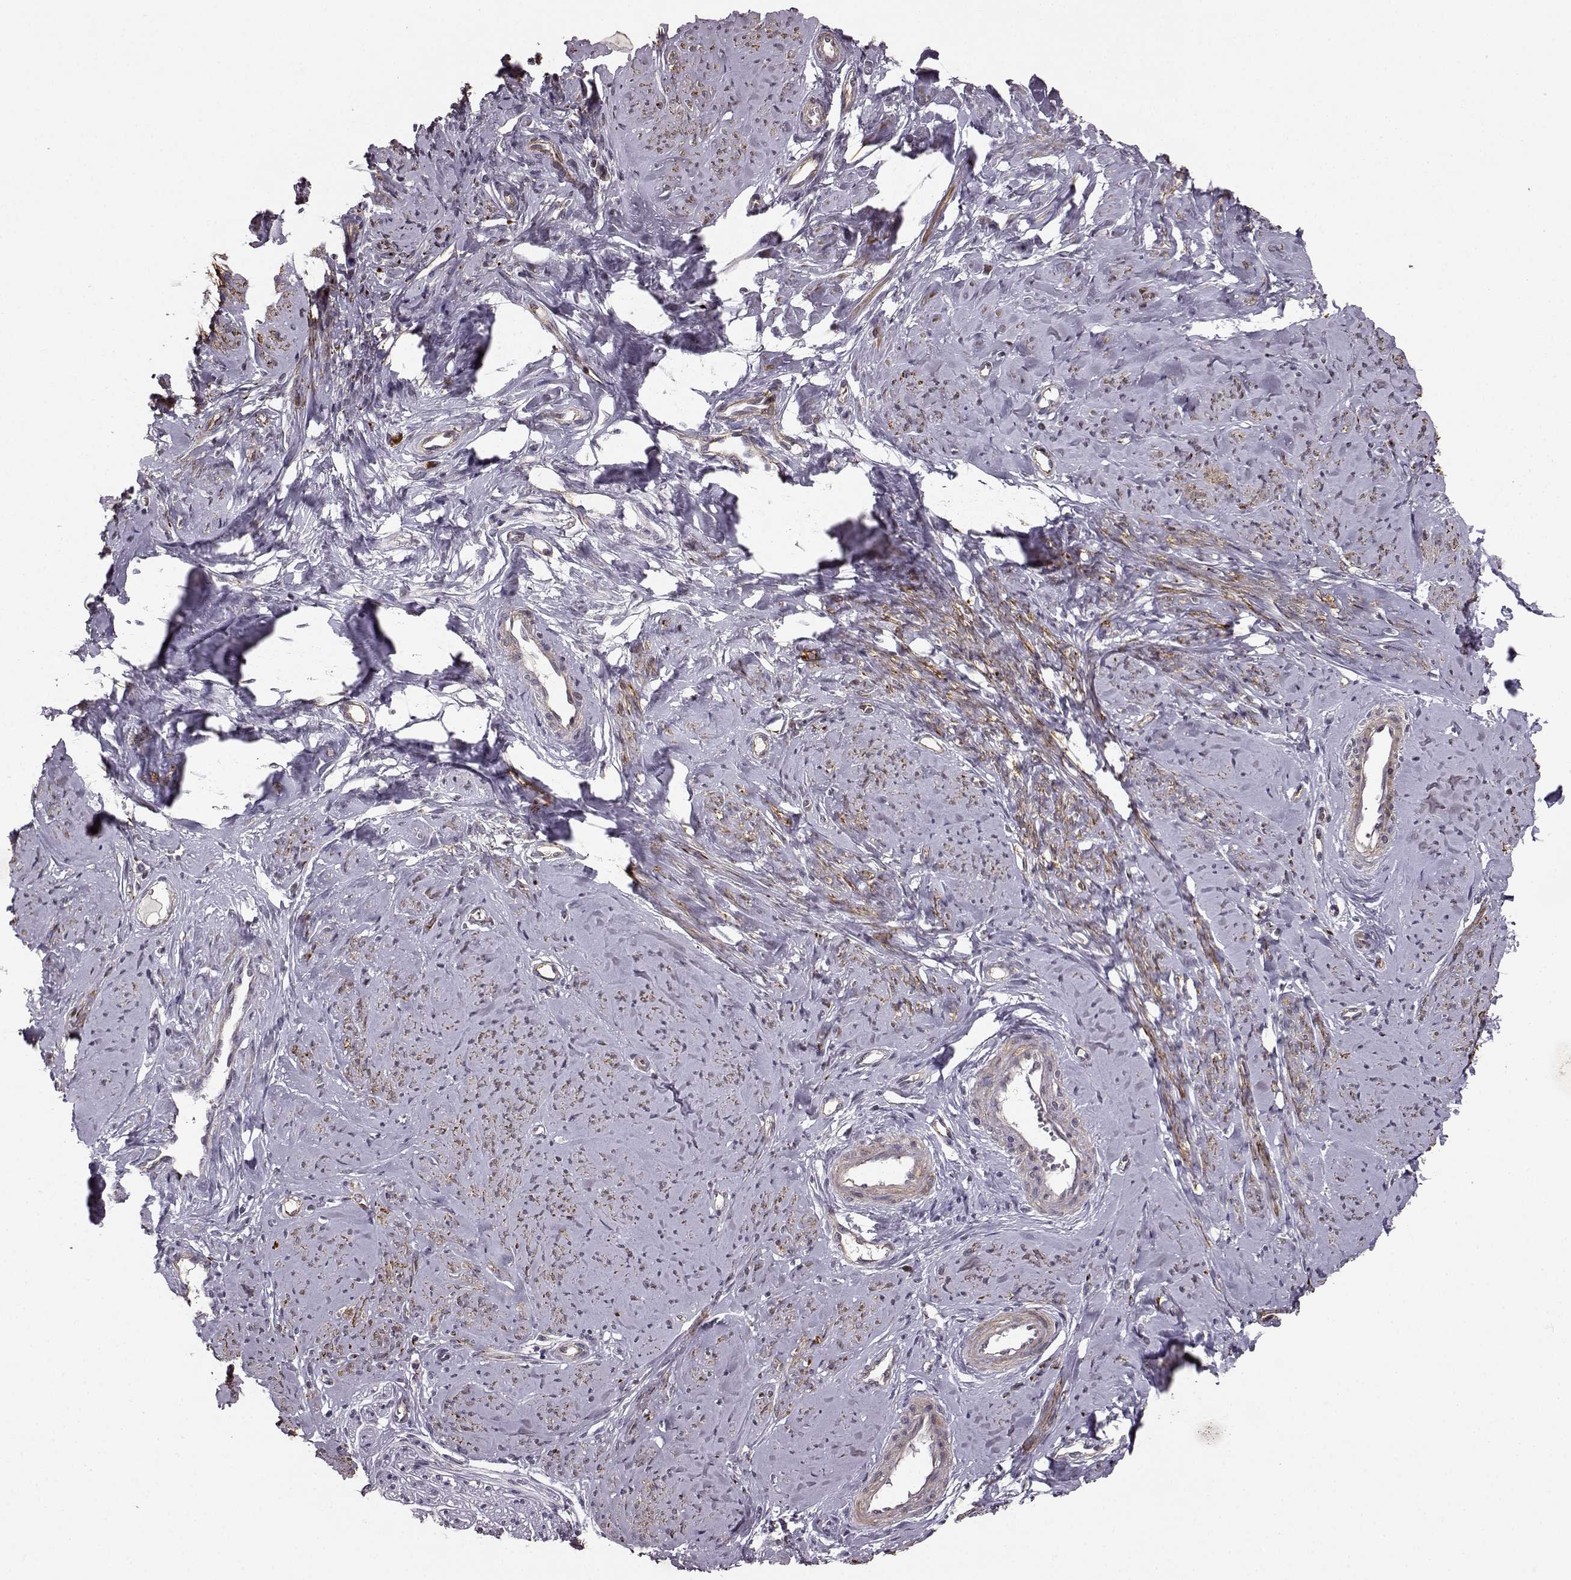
{"staining": {"intensity": "moderate", "quantity": "<25%", "location": "cytoplasmic/membranous"}, "tissue": "smooth muscle", "cell_type": "Smooth muscle cells", "image_type": "normal", "snomed": [{"axis": "morphology", "description": "Normal tissue, NOS"}, {"axis": "topography", "description": "Smooth muscle"}], "caption": "Brown immunohistochemical staining in unremarkable human smooth muscle demonstrates moderate cytoplasmic/membranous positivity in approximately <25% of smooth muscle cells.", "gene": "BACH2", "patient": {"sex": "female", "age": 48}}